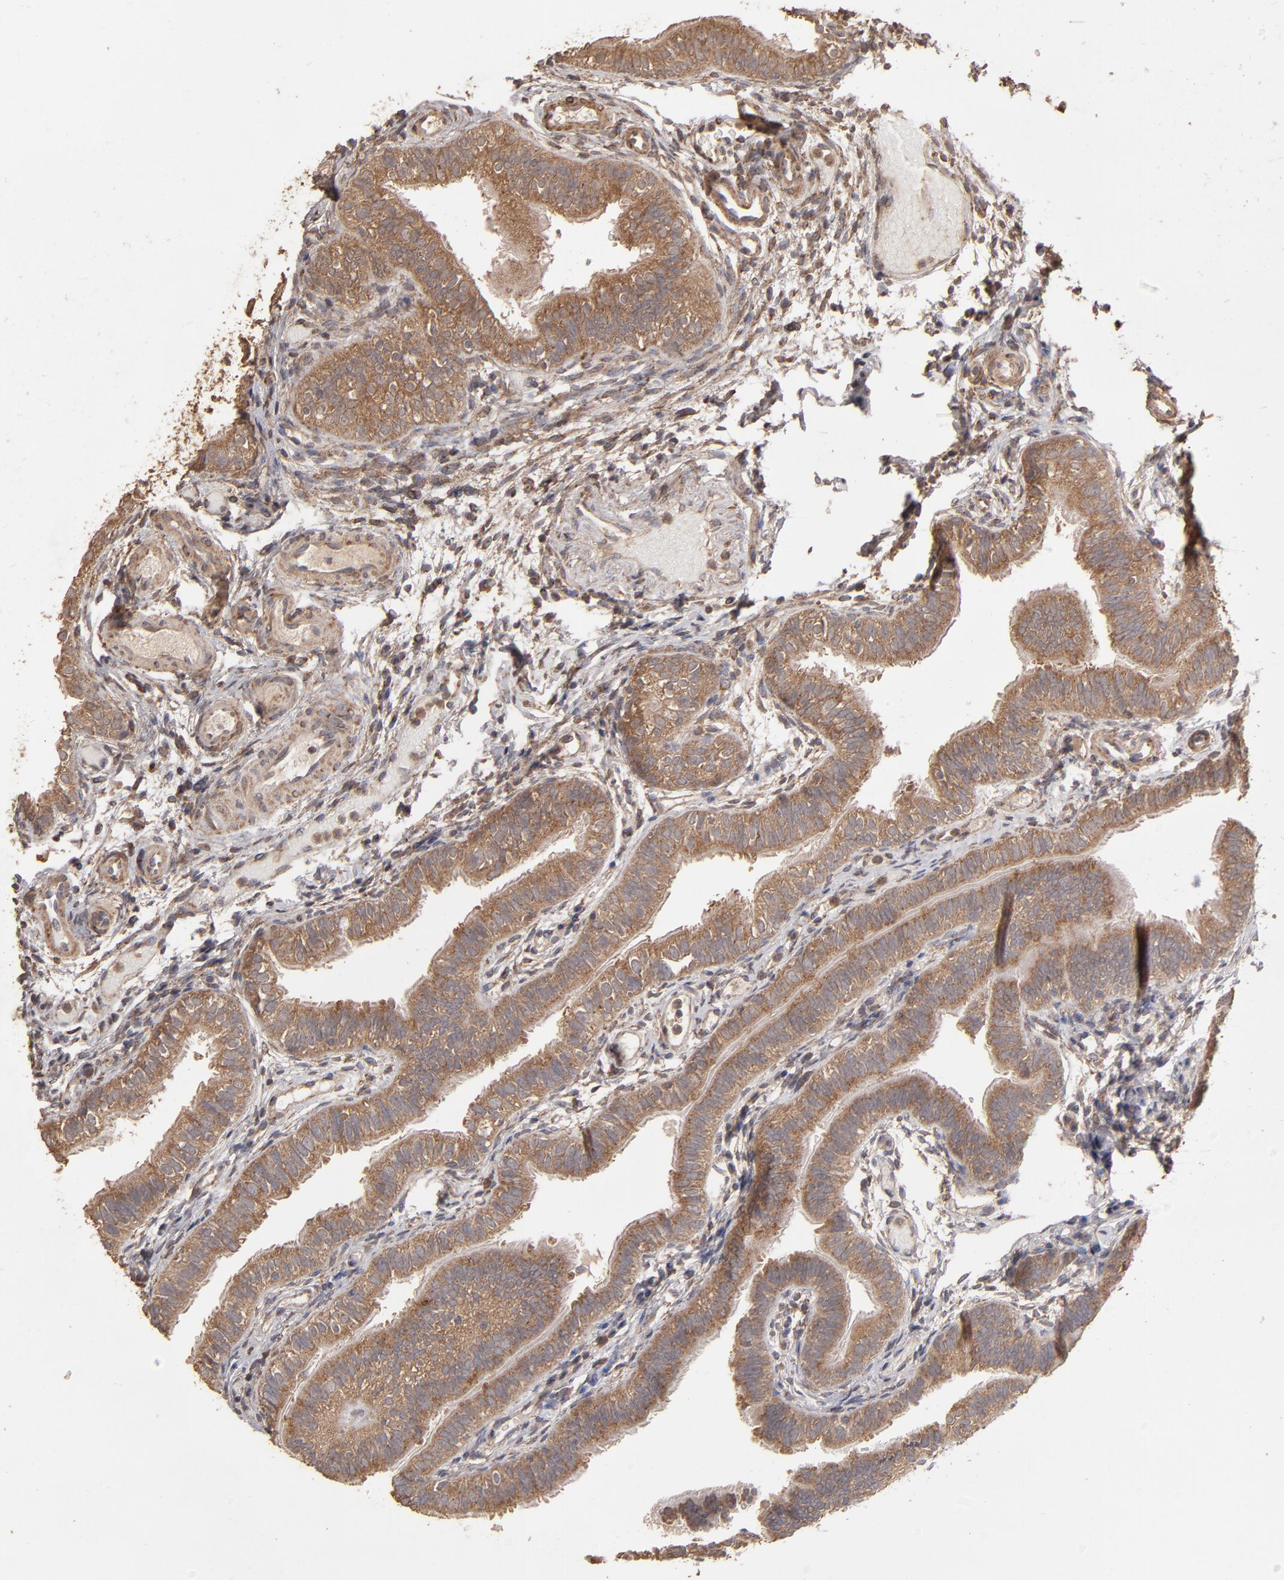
{"staining": {"intensity": "moderate", "quantity": ">75%", "location": "cytoplasmic/membranous"}, "tissue": "fallopian tube", "cell_type": "Glandular cells", "image_type": "normal", "snomed": [{"axis": "morphology", "description": "Normal tissue, NOS"}, {"axis": "morphology", "description": "Dermoid, NOS"}, {"axis": "topography", "description": "Fallopian tube"}], "caption": "This photomicrograph displays benign fallopian tube stained with immunohistochemistry to label a protein in brown. The cytoplasmic/membranous of glandular cells show moderate positivity for the protein. Nuclei are counter-stained blue.", "gene": "MMP2", "patient": {"sex": "female", "age": 33}}